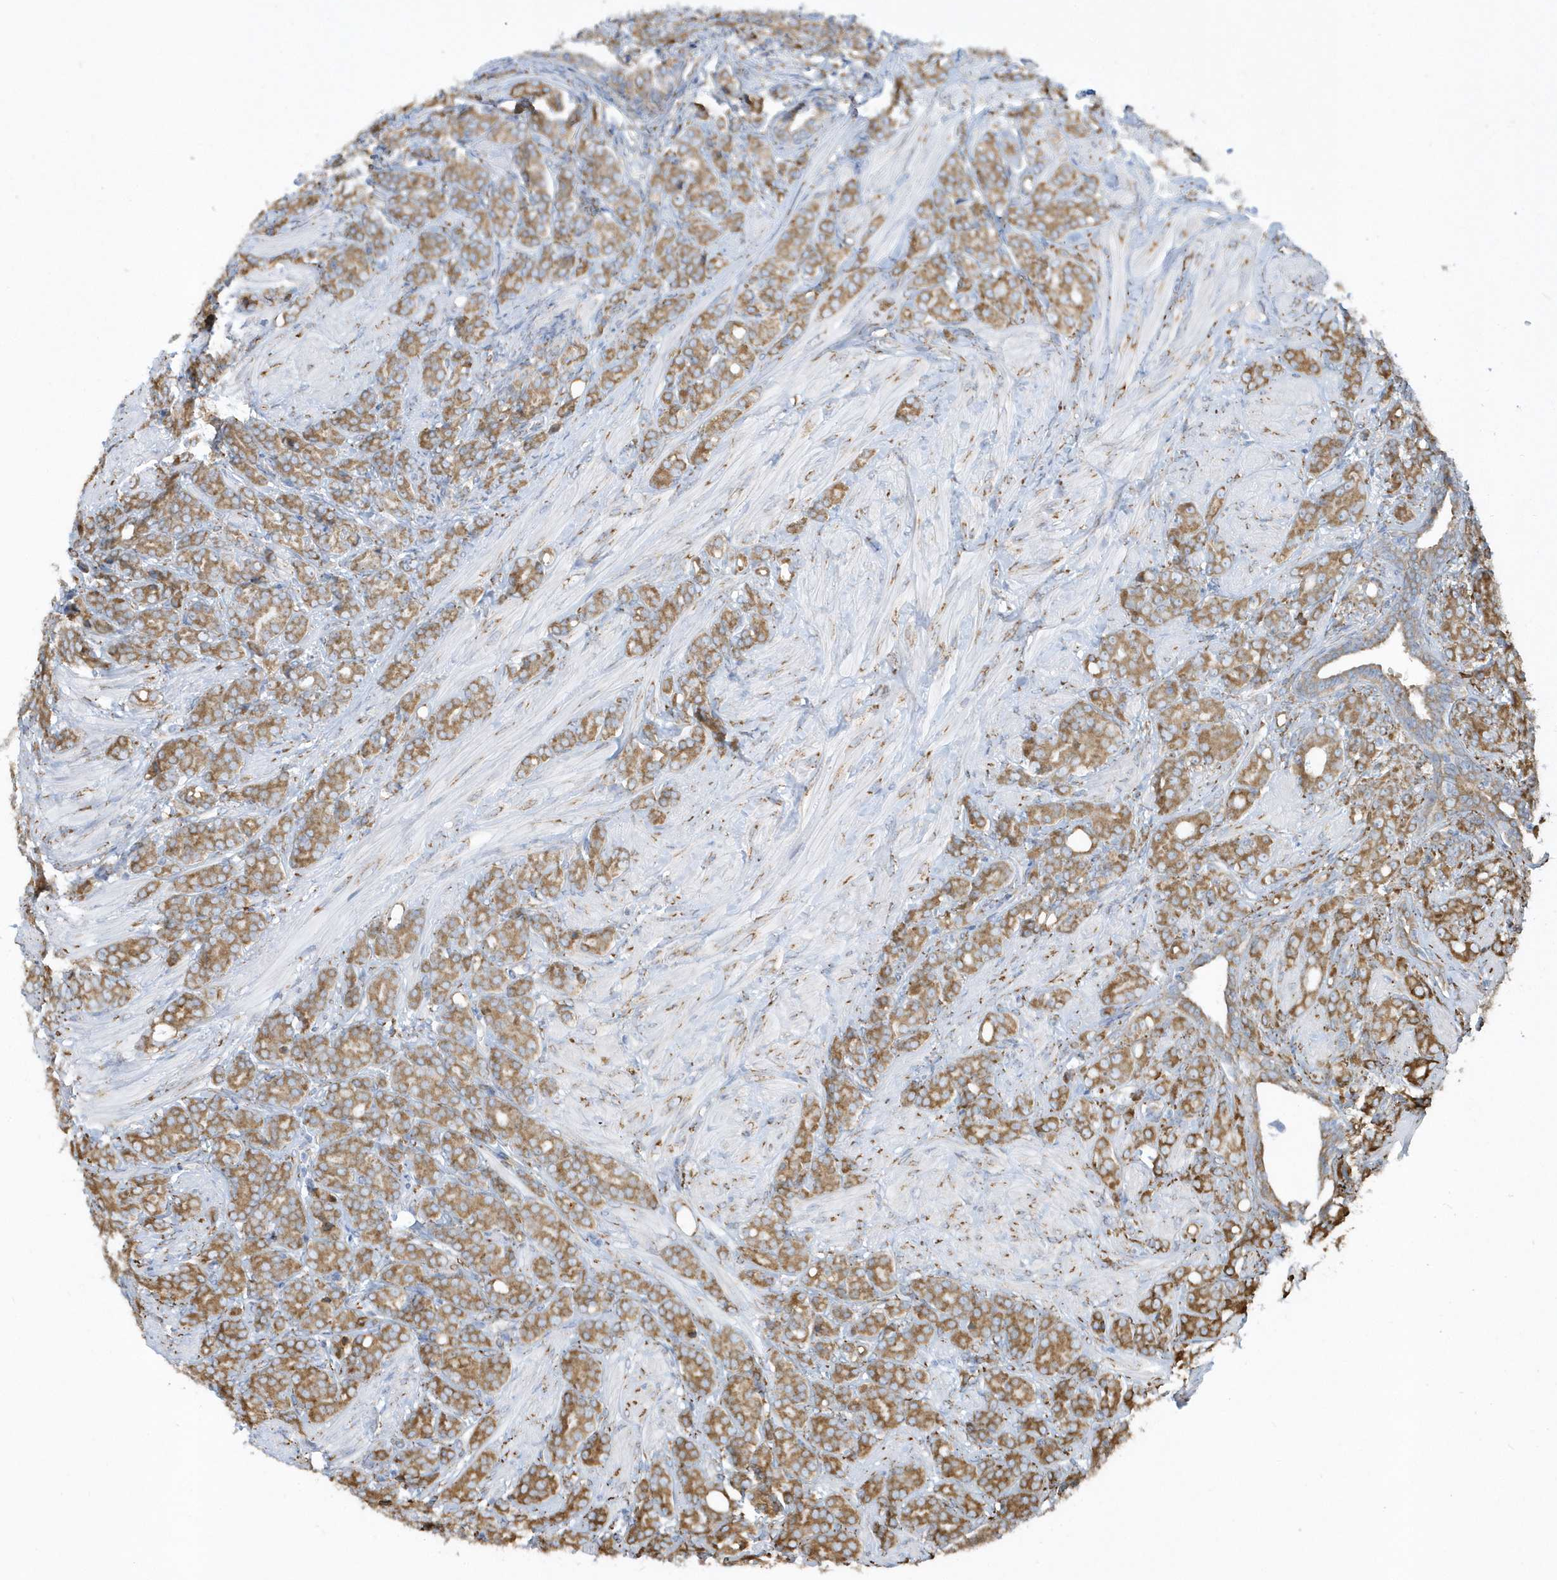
{"staining": {"intensity": "moderate", "quantity": ">75%", "location": "cytoplasmic/membranous"}, "tissue": "prostate cancer", "cell_type": "Tumor cells", "image_type": "cancer", "snomed": [{"axis": "morphology", "description": "Adenocarcinoma, High grade"}, {"axis": "topography", "description": "Prostate"}], "caption": "Immunohistochemical staining of human prostate cancer (high-grade adenocarcinoma) reveals moderate cytoplasmic/membranous protein positivity in about >75% of tumor cells.", "gene": "DCAF1", "patient": {"sex": "male", "age": 62}}